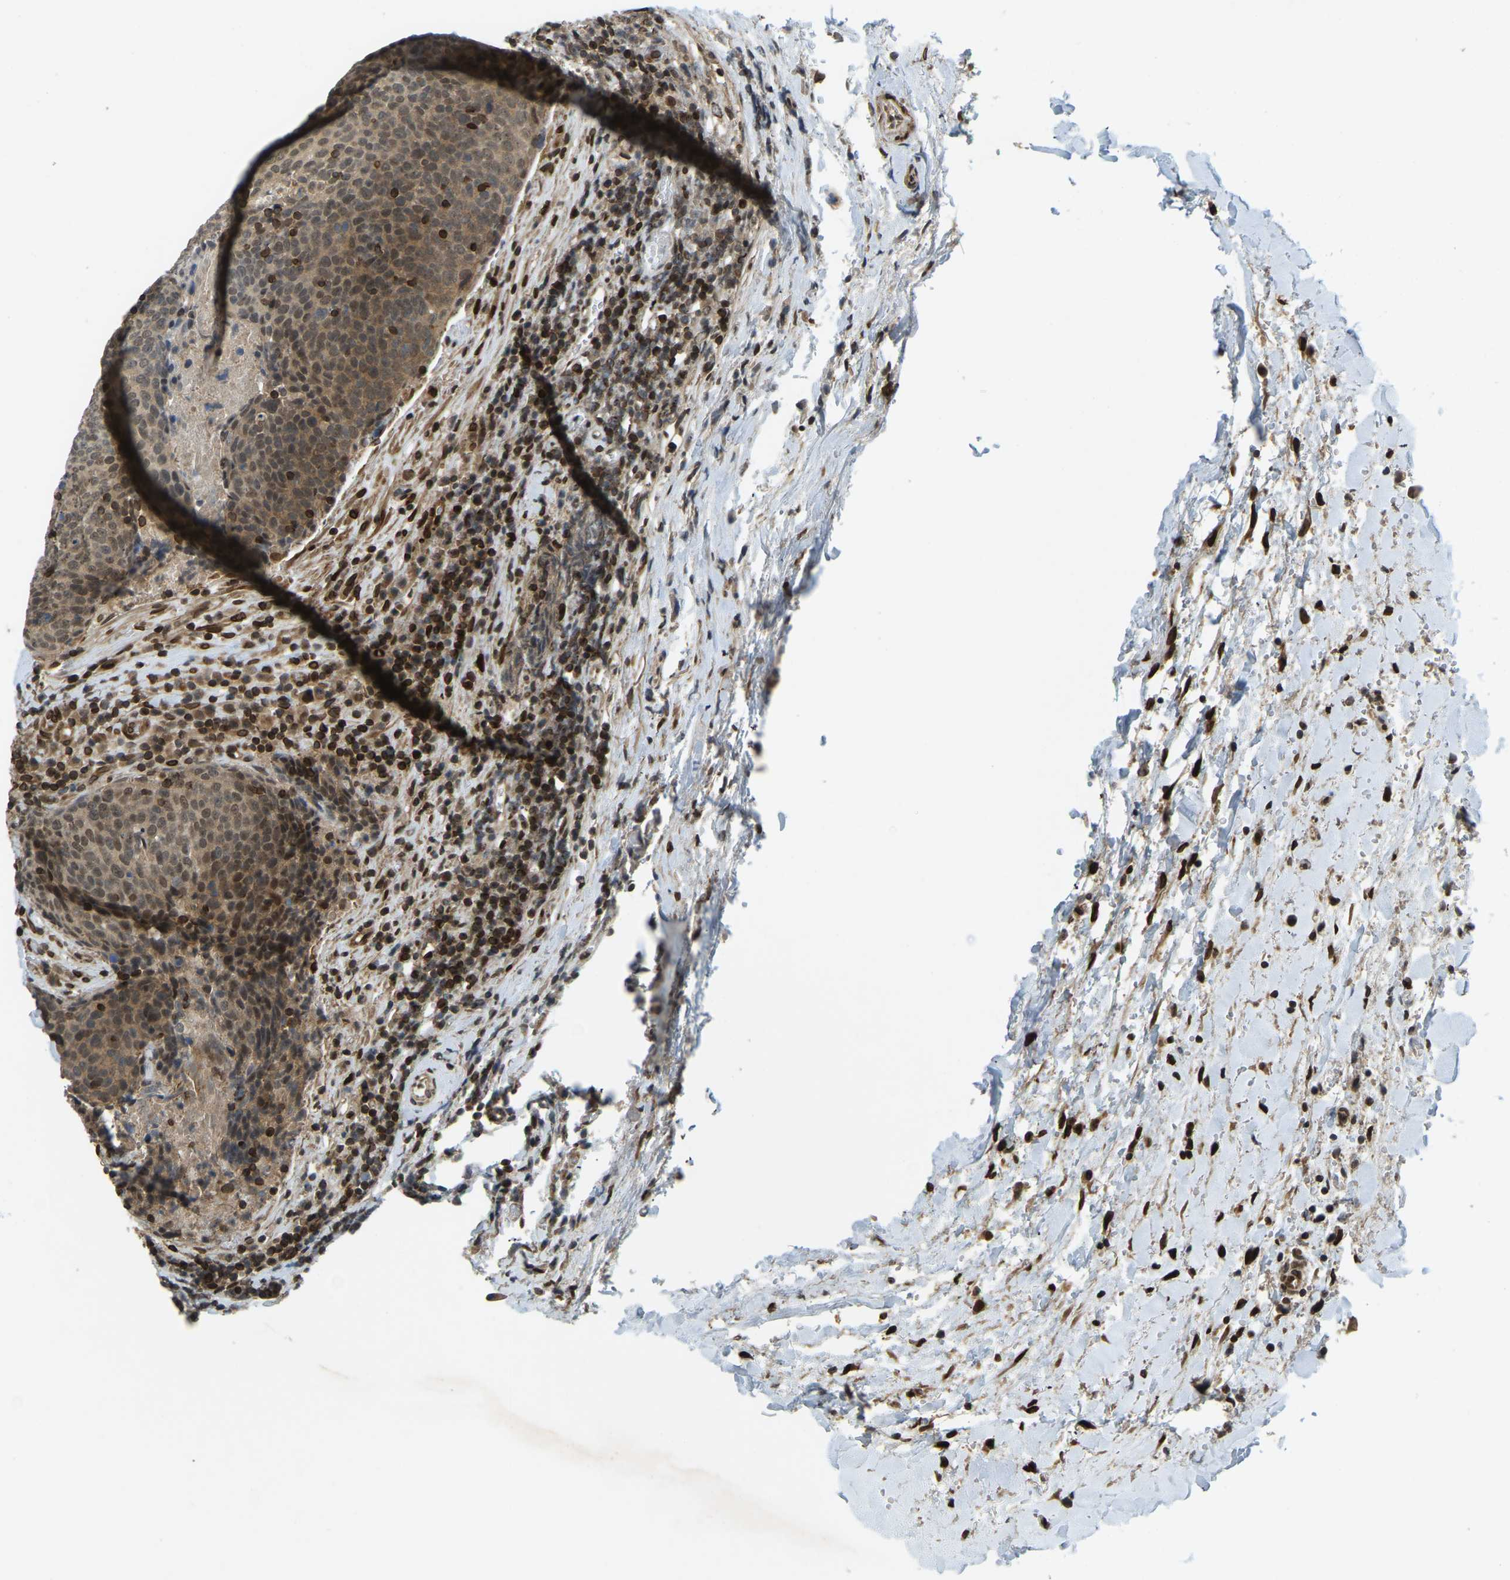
{"staining": {"intensity": "moderate", "quantity": ">75%", "location": "cytoplasmic/membranous,nuclear"}, "tissue": "head and neck cancer", "cell_type": "Tumor cells", "image_type": "cancer", "snomed": [{"axis": "morphology", "description": "Squamous cell carcinoma, NOS"}, {"axis": "morphology", "description": "Squamous cell carcinoma, metastatic, NOS"}, {"axis": "topography", "description": "Lymph node"}, {"axis": "topography", "description": "Head-Neck"}], "caption": "High-magnification brightfield microscopy of head and neck metastatic squamous cell carcinoma stained with DAB (3,3'-diaminobenzidine) (brown) and counterstained with hematoxylin (blue). tumor cells exhibit moderate cytoplasmic/membranous and nuclear positivity is present in approximately>75% of cells. Using DAB (3,3'-diaminobenzidine) (brown) and hematoxylin (blue) stains, captured at high magnification using brightfield microscopy.", "gene": "SYNE1", "patient": {"sex": "male", "age": 62}}